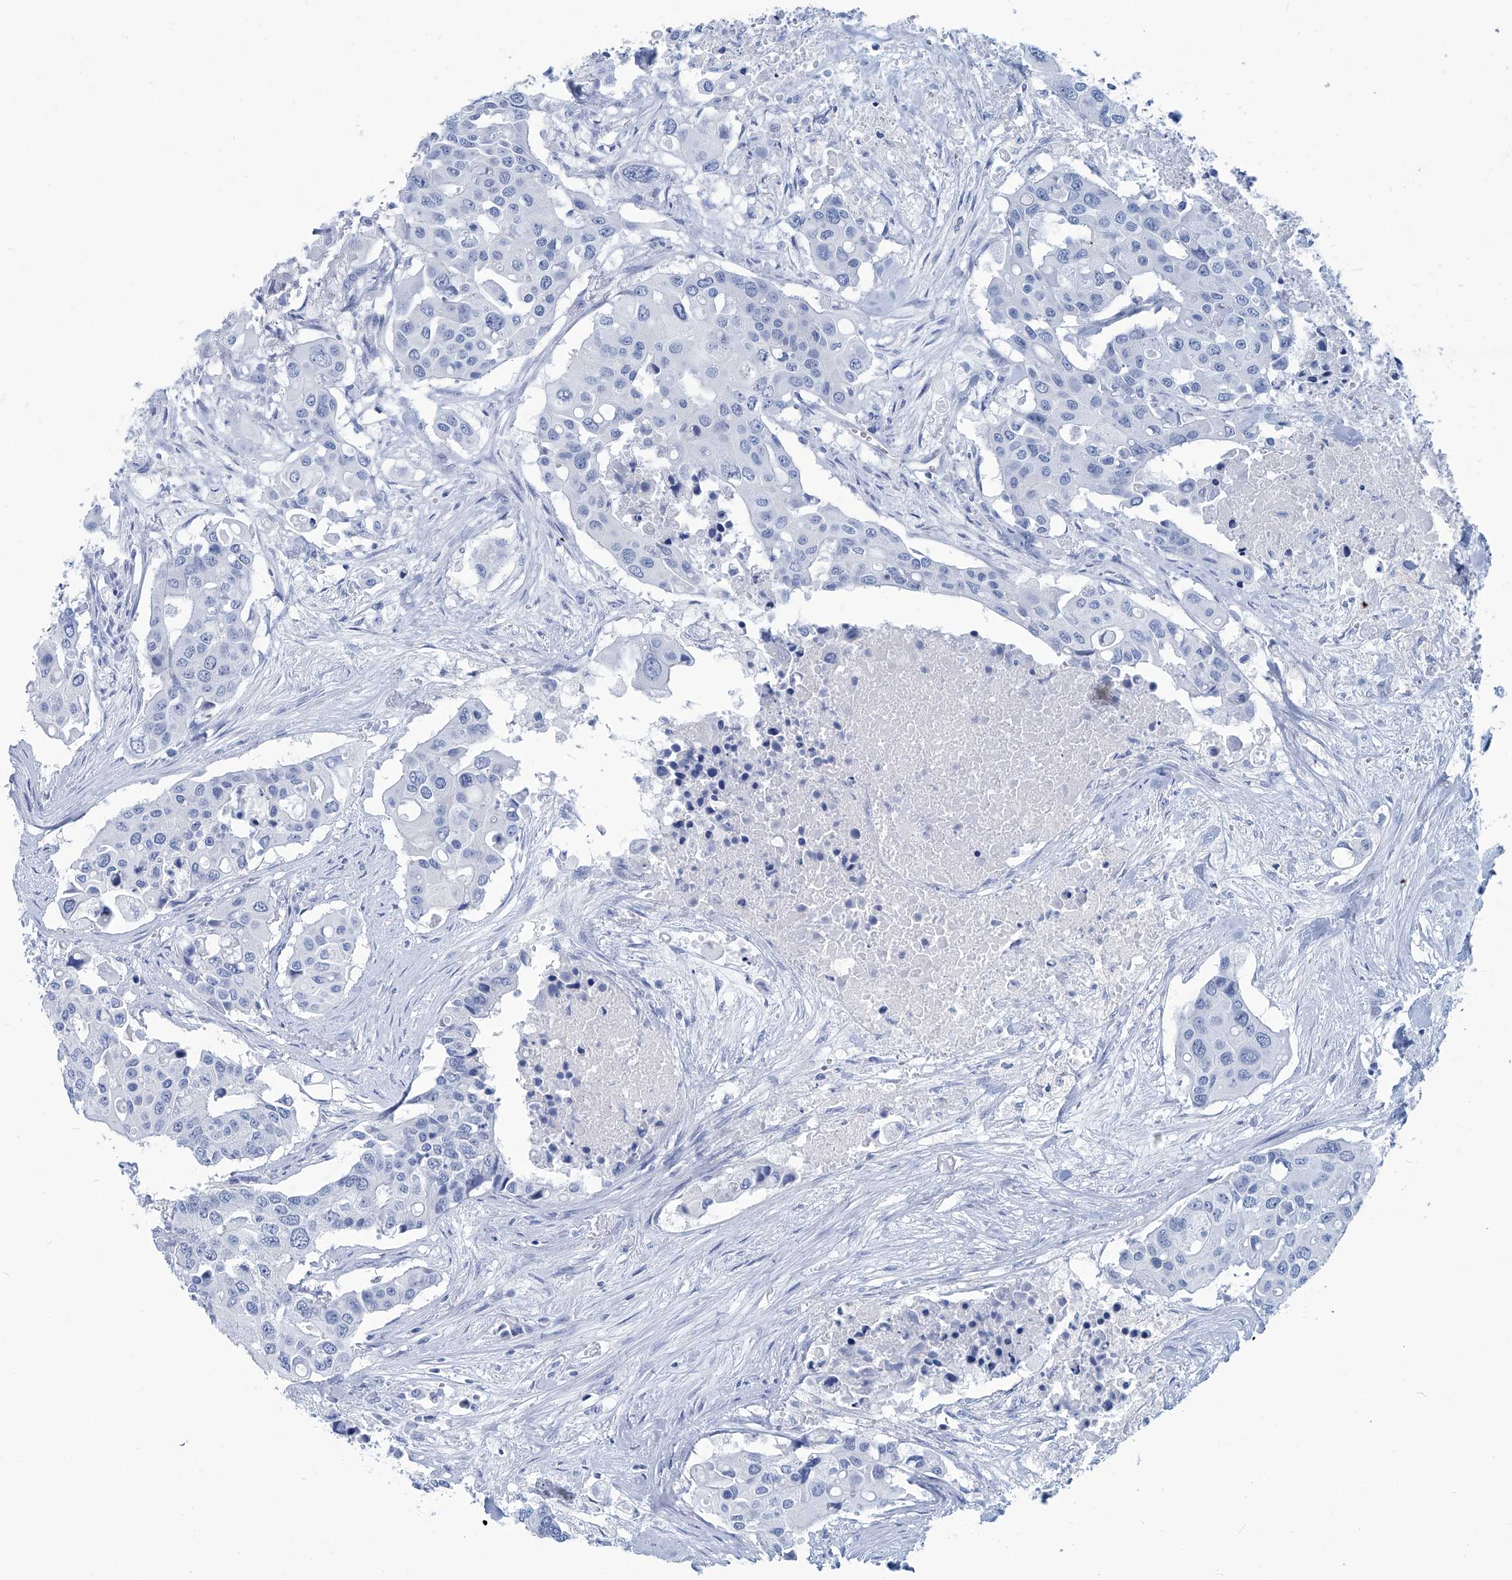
{"staining": {"intensity": "negative", "quantity": "none", "location": "none"}, "tissue": "colorectal cancer", "cell_type": "Tumor cells", "image_type": "cancer", "snomed": [{"axis": "morphology", "description": "Adenocarcinoma, NOS"}, {"axis": "topography", "description": "Colon"}], "caption": "Immunohistochemistry (IHC) of human colorectal cancer reveals no expression in tumor cells. The staining is performed using DAB brown chromogen with nuclei counter-stained in using hematoxylin.", "gene": "PFKL", "patient": {"sex": "male", "age": 77}}